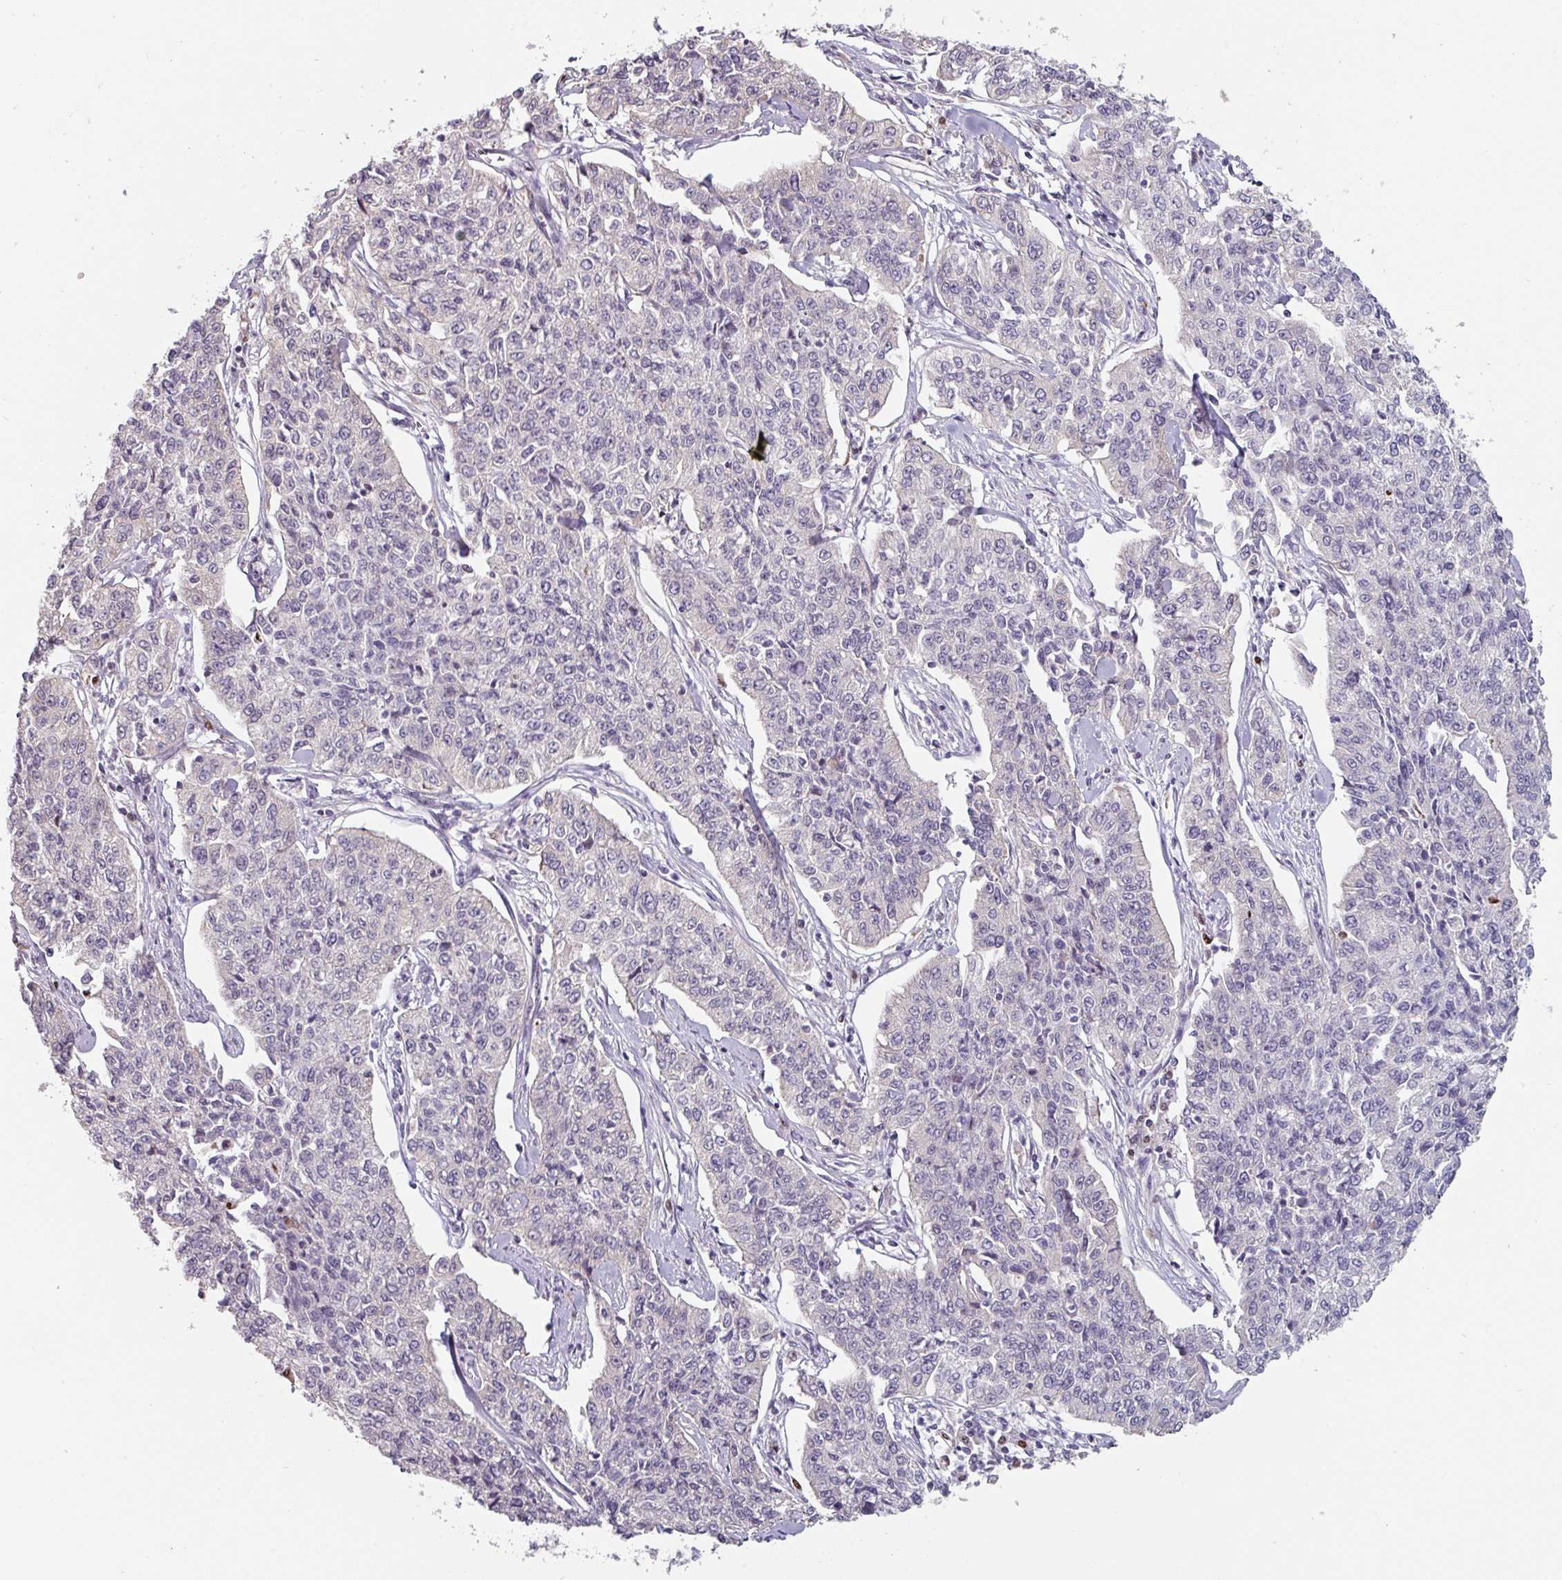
{"staining": {"intensity": "negative", "quantity": "none", "location": "none"}, "tissue": "cervical cancer", "cell_type": "Tumor cells", "image_type": "cancer", "snomed": [{"axis": "morphology", "description": "Squamous cell carcinoma, NOS"}, {"axis": "topography", "description": "Cervix"}], "caption": "Protein analysis of cervical squamous cell carcinoma reveals no significant positivity in tumor cells. (Brightfield microscopy of DAB IHC at high magnification).", "gene": "ZBTB6", "patient": {"sex": "female", "age": 35}}